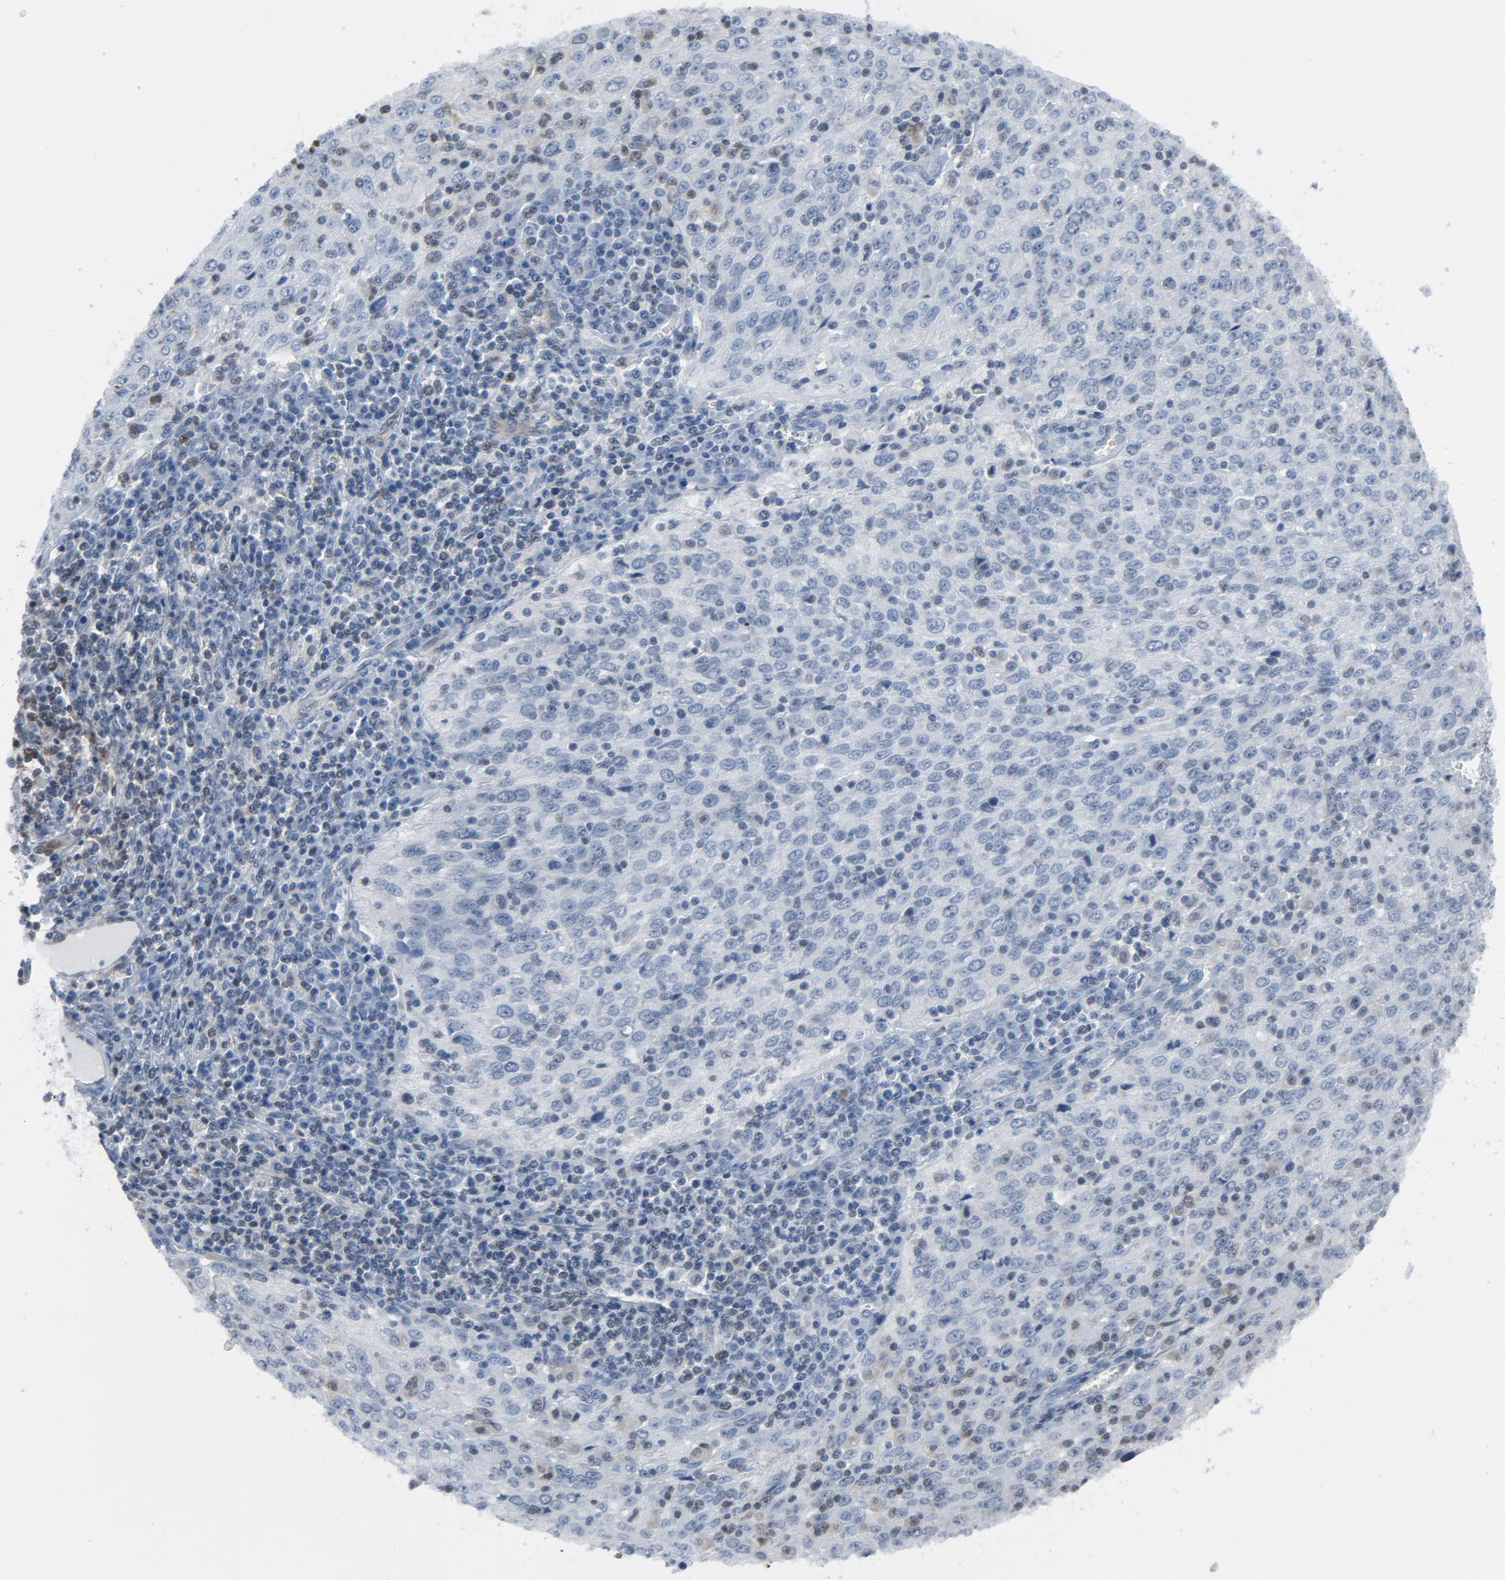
{"staining": {"intensity": "negative", "quantity": "none", "location": "none"}, "tissue": "cervical cancer", "cell_type": "Tumor cells", "image_type": "cancer", "snomed": [{"axis": "morphology", "description": "Squamous cell carcinoma, NOS"}, {"axis": "topography", "description": "Cervix"}], "caption": "Micrograph shows no protein staining in tumor cells of cervical cancer tissue.", "gene": "STAT5A", "patient": {"sex": "female", "age": 27}}